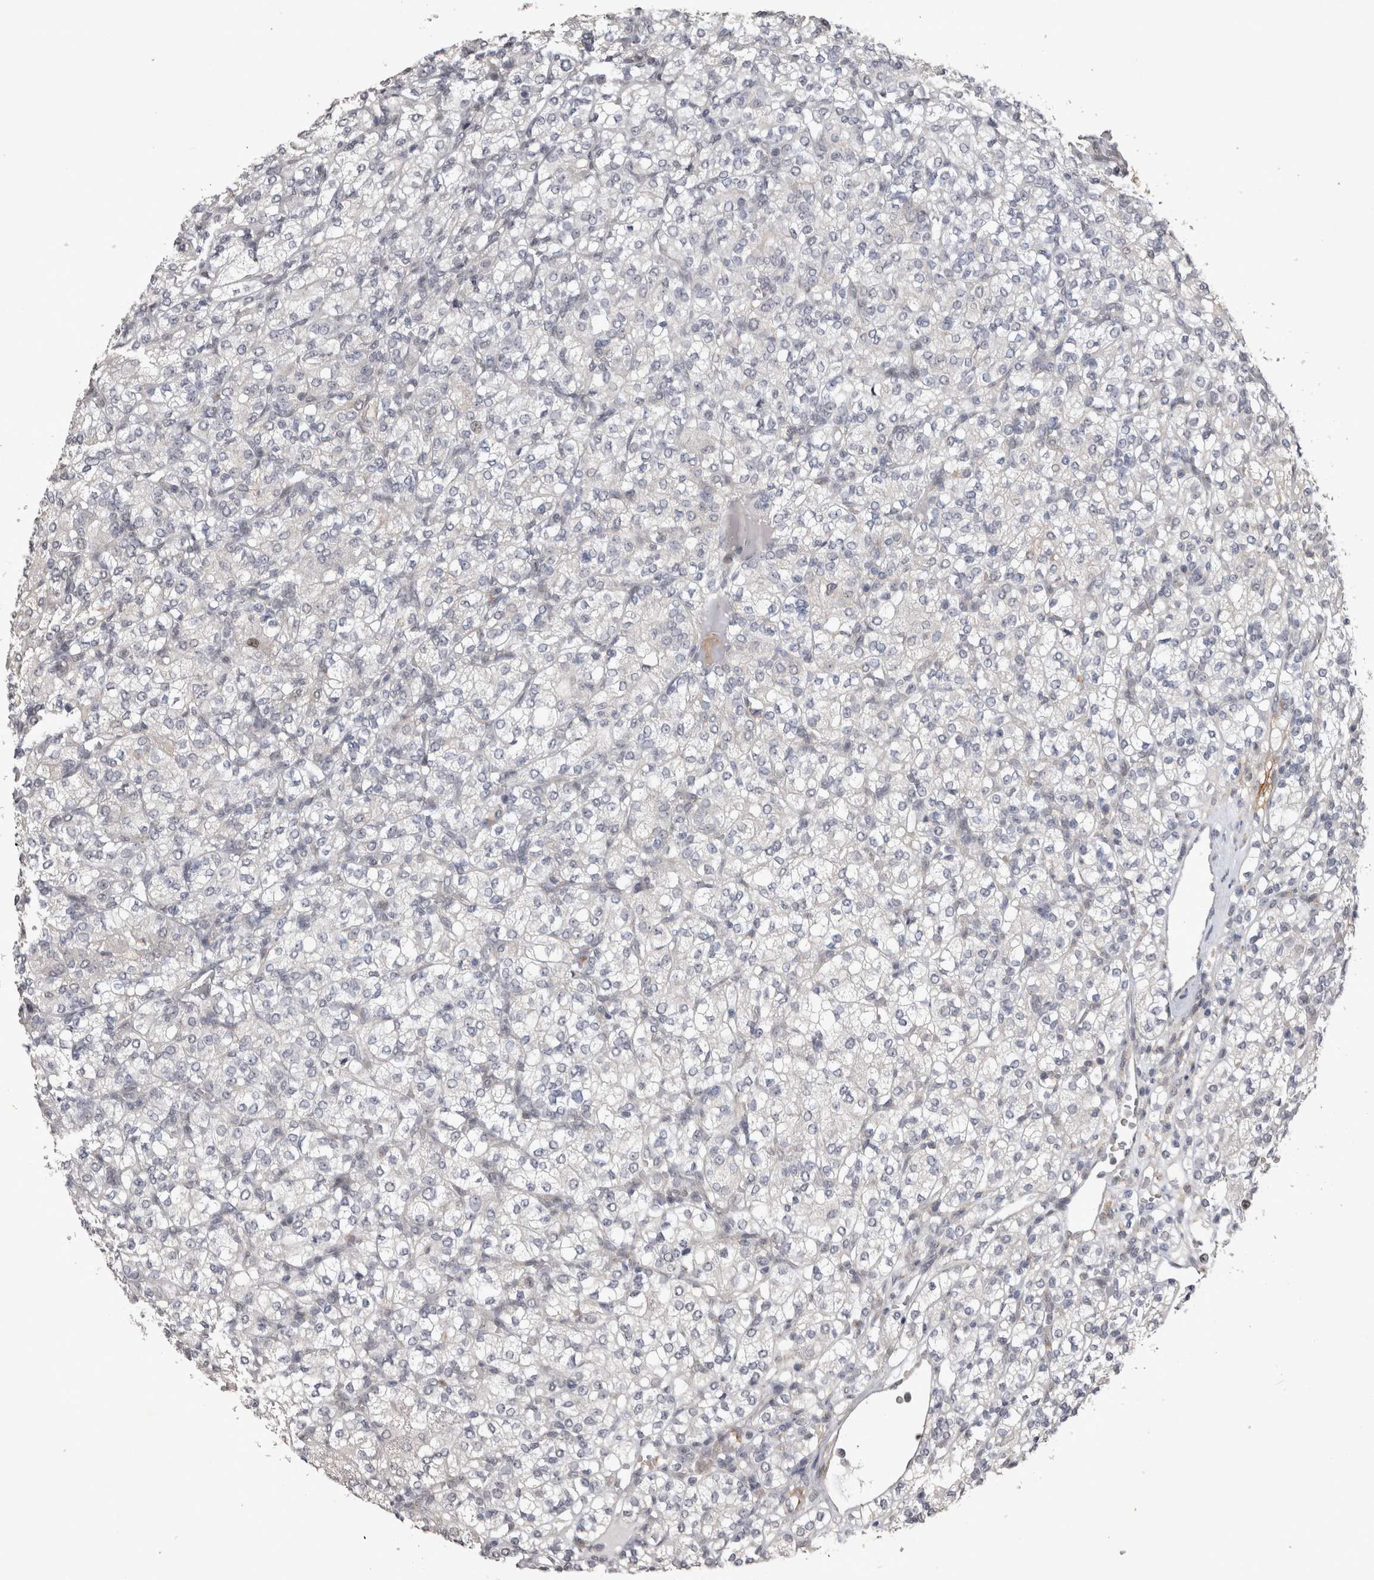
{"staining": {"intensity": "negative", "quantity": "none", "location": "none"}, "tissue": "renal cancer", "cell_type": "Tumor cells", "image_type": "cancer", "snomed": [{"axis": "morphology", "description": "Adenocarcinoma, NOS"}, {"axis": "topography", "description": "Kidney"}], "caption": "High power microscopy photomicrograph of an IHC photomicrograph of renal adenocarcinoma, revealing no significant staining in tumor cells.", "gene": "IFI44", "patient": {"sex": "male", "age": 77}}